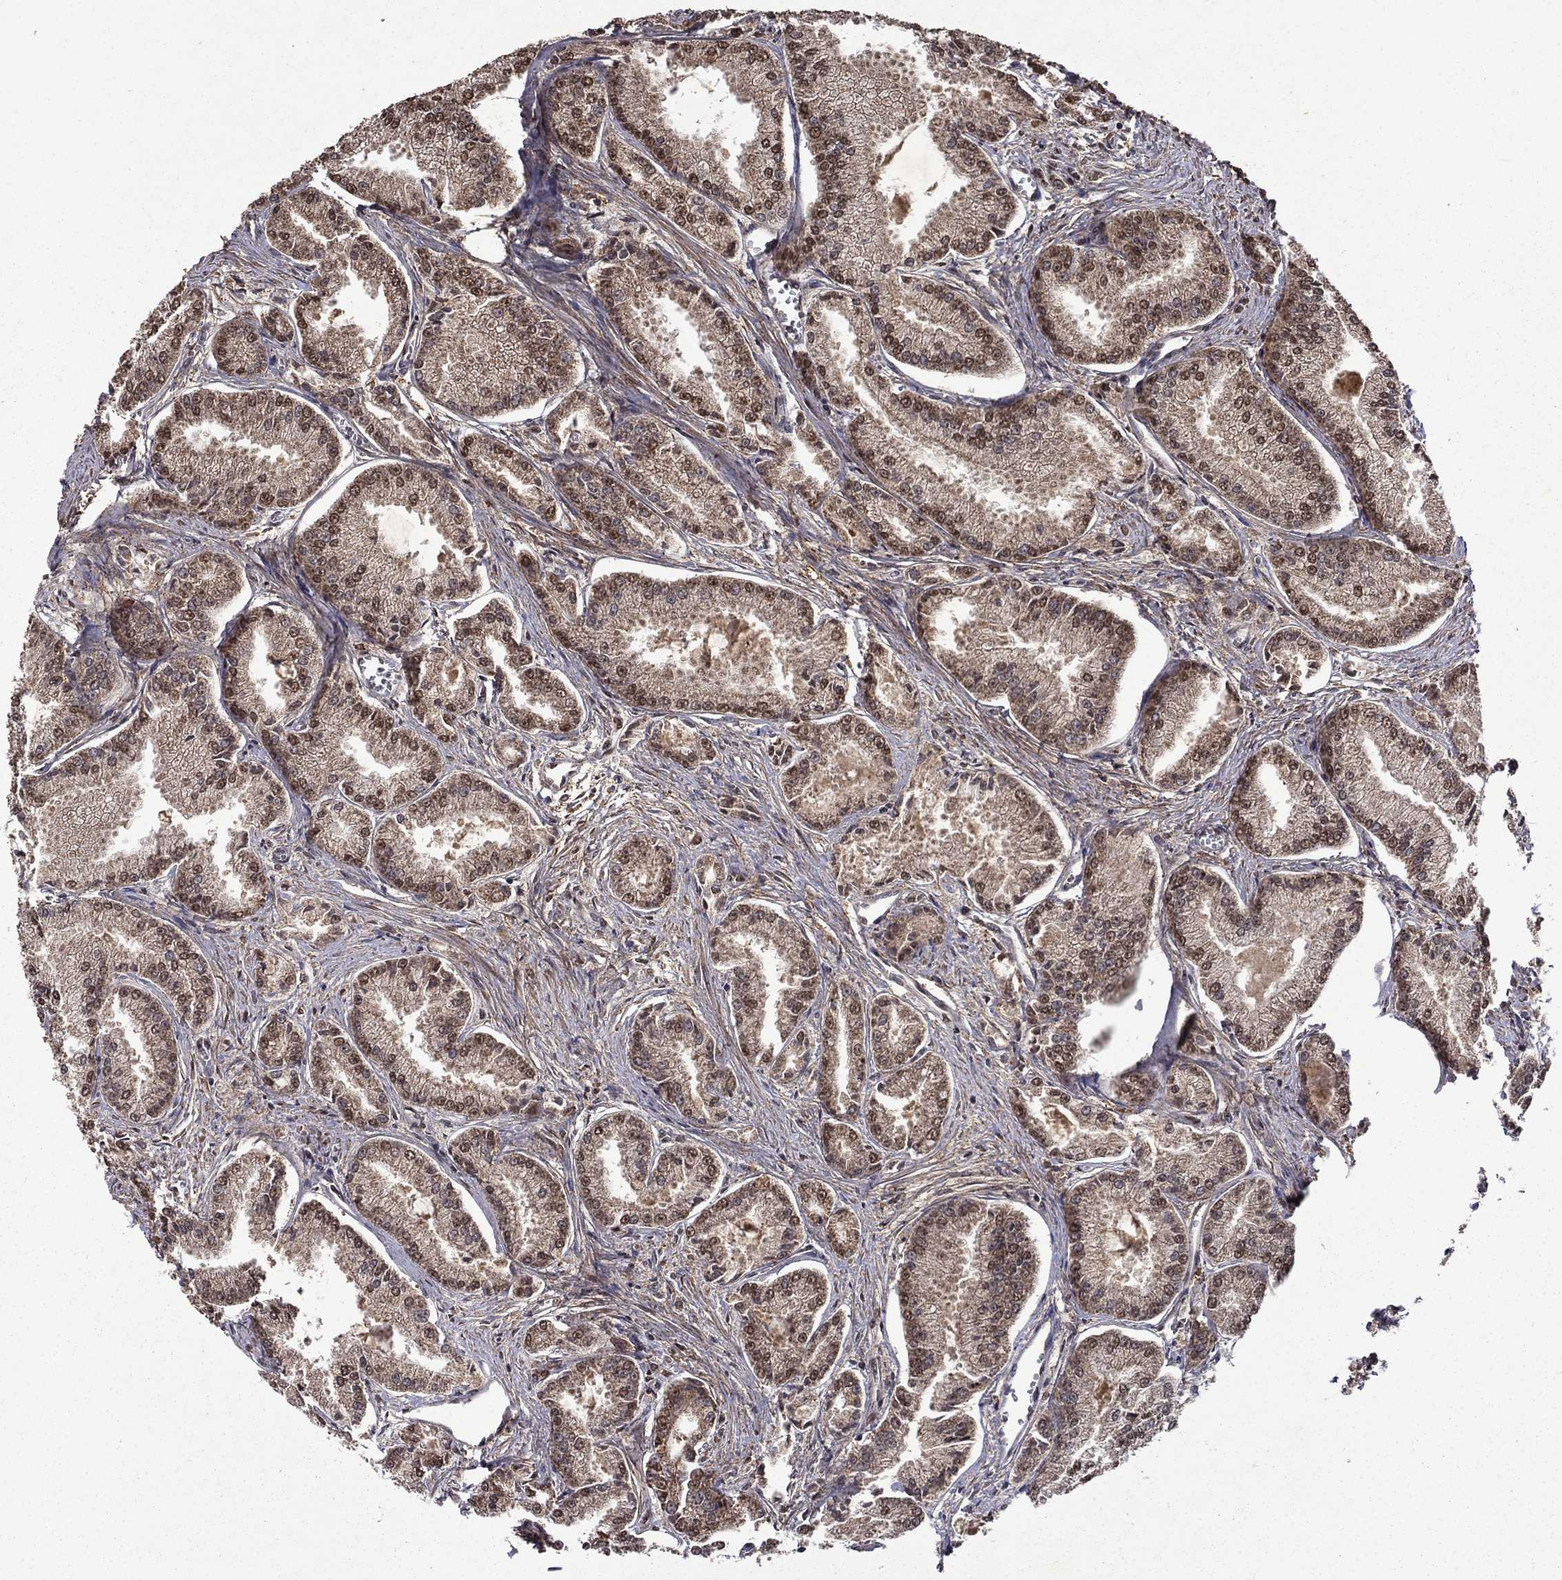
{"staining": {"intensity": "moderate", "quantity": ">75%", "location": "cytoplasmic/membranous,nuclear"}, "tissue": "prostate cancer", "cell_type": "Tumor cells", "image_type": "cancer", "snomed": [{"axis": "morphology", "description": "Adenocarcinoma, NOS"}, {"axis": "morphology", "description": "Adenocarcinoma, High grade"}, {"axis": "topography", "description": "Prostate"}], "caption": "Tumor cells display moderate cytoplasmic/membranous and nuclear positivity in about >75% of cells in high-grade adenocarcinoma (prostate).", "gene": "ITM2B", "patient": {"sex": "male", "age": 70}}